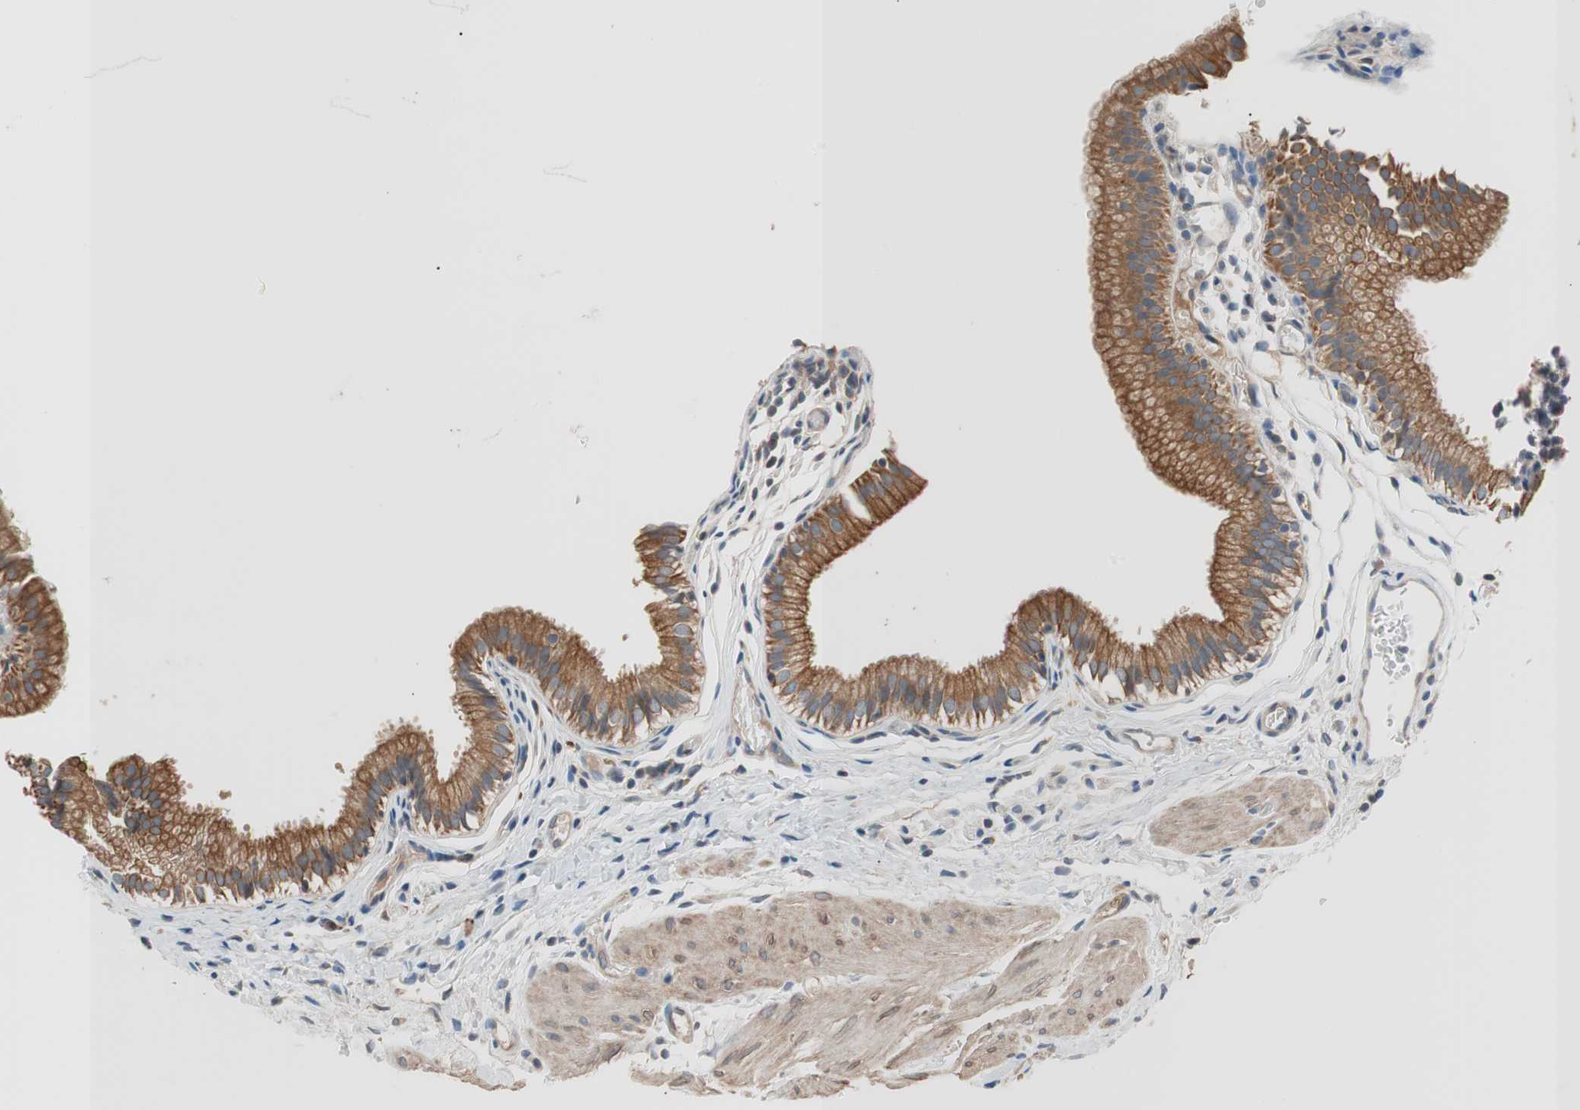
{"staining": {"intensity": "strong", "quantity": ">75%", "location": "cytoplasmic/membranous"}, "tissue": "gallbladder", "cell_type": "Glandular cells", "image_type": "normal", "snomed": [{"axis": "morphology", "description": "Normal tissue, NOS"}, {"axis": "topography", "description": "Gallbladder"}], "caption": "Immunohistochemistry (IHC) micrograph of unremarkable gallbladder stained for a protein (brown), which displays high levels of strong cytoplasmic/membranous staining in approximately >75% of glandular cells.", "gene": "FADS2", "patient": {"sex": "female", "age": 26}}